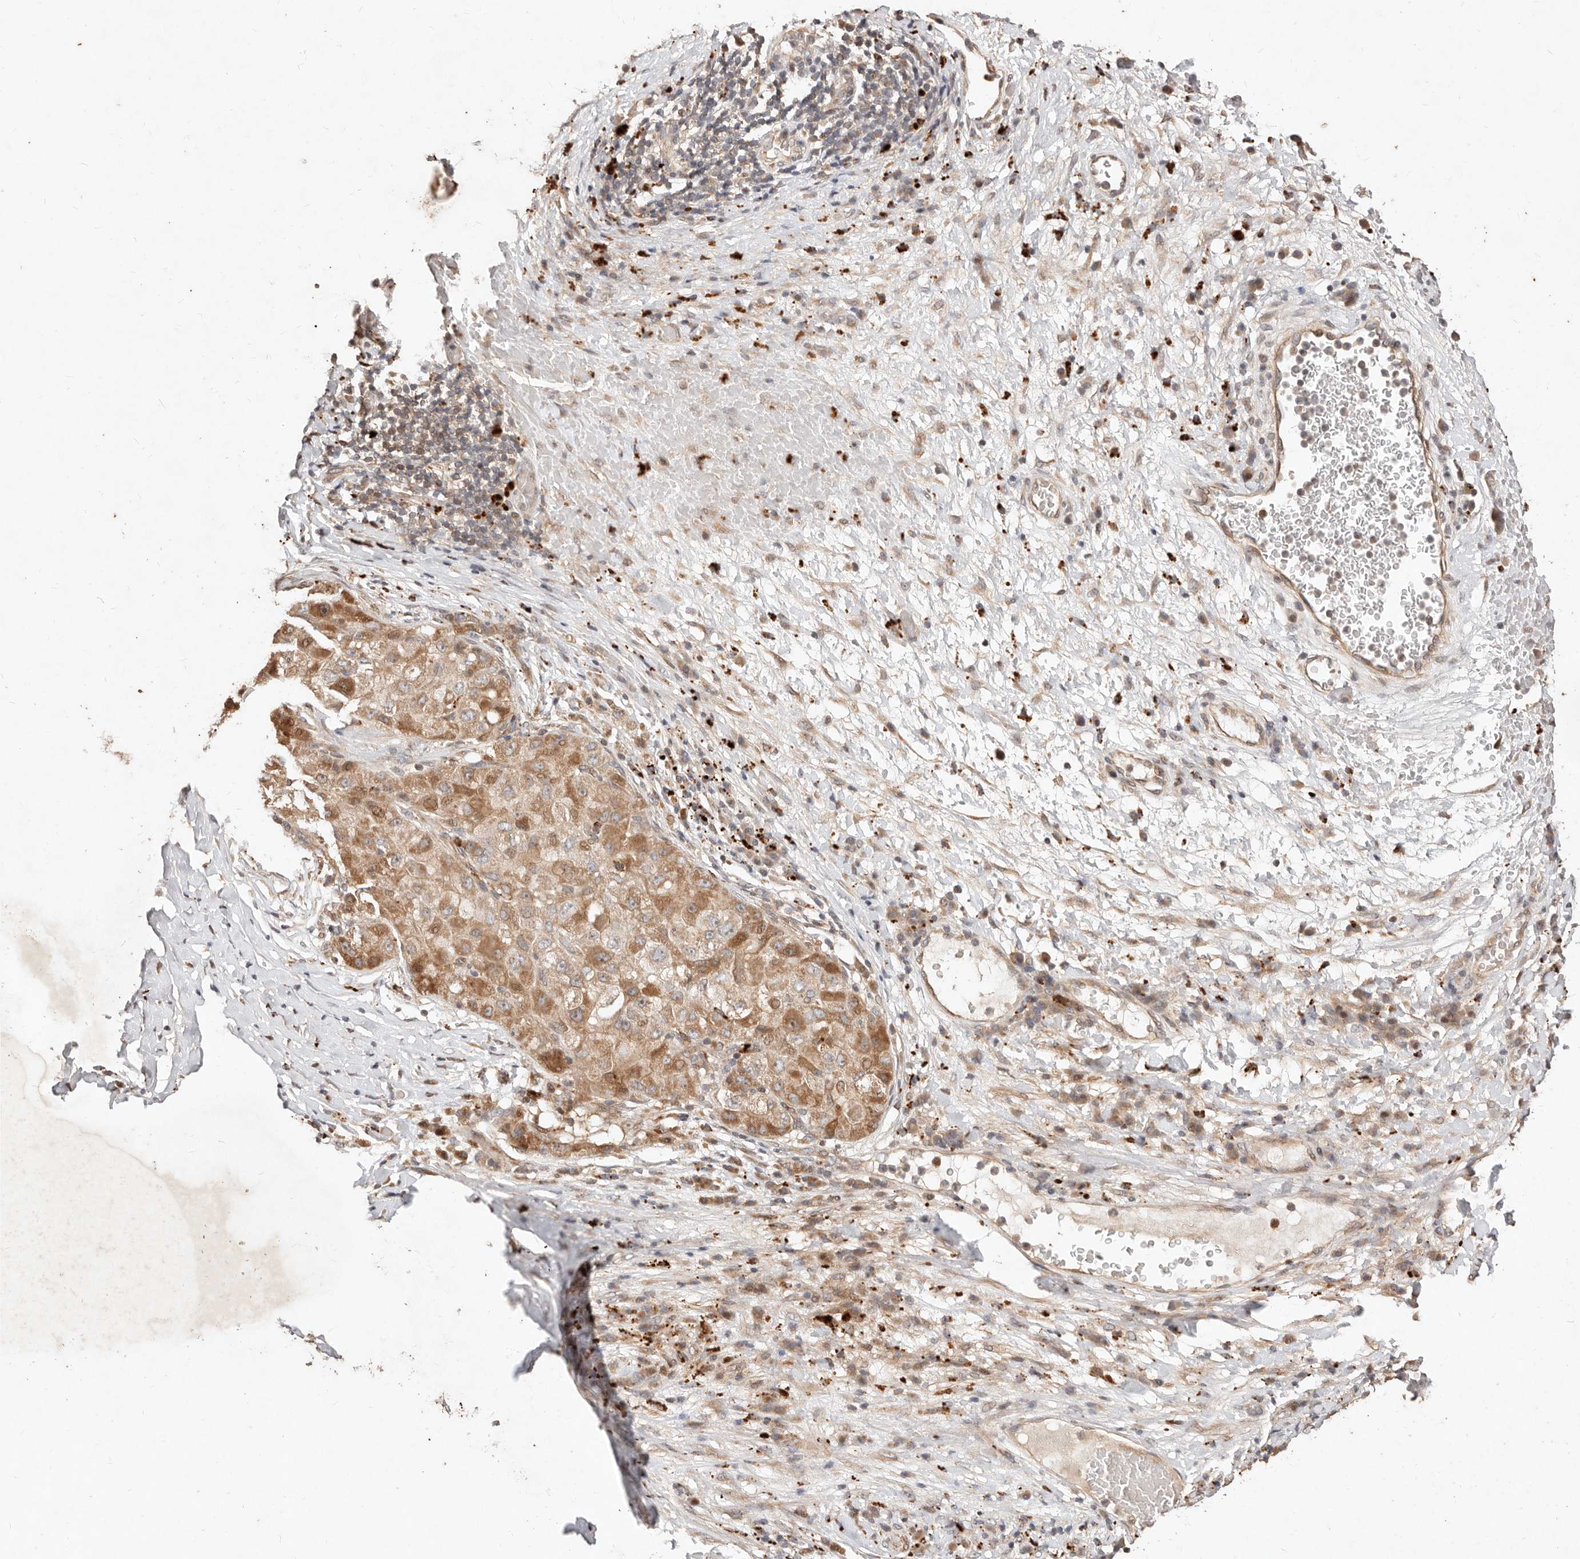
{"staining": {"intensity": "moderate", "quantity": ">75%", "location": "cytoplasmic/membranous,nuclear"}, "tissue": "liver cancer", "cell_type": "Tumor cells", "image_type": "cancer", "snomed": [{"axis": "morphology", "description": "Carcinoma, Hepatocellular, NOS"}, {"axis": "topography", "description": "Liver"}], "caption": "A medium amount of moderate cytoplasmic/membranous and nuclear staining is present in approximately >75% of tumor cells in liver hepatocellular carcinoma tissue.", "gene": "KIF9", "patient": {"sex": "male", "age": 80}}